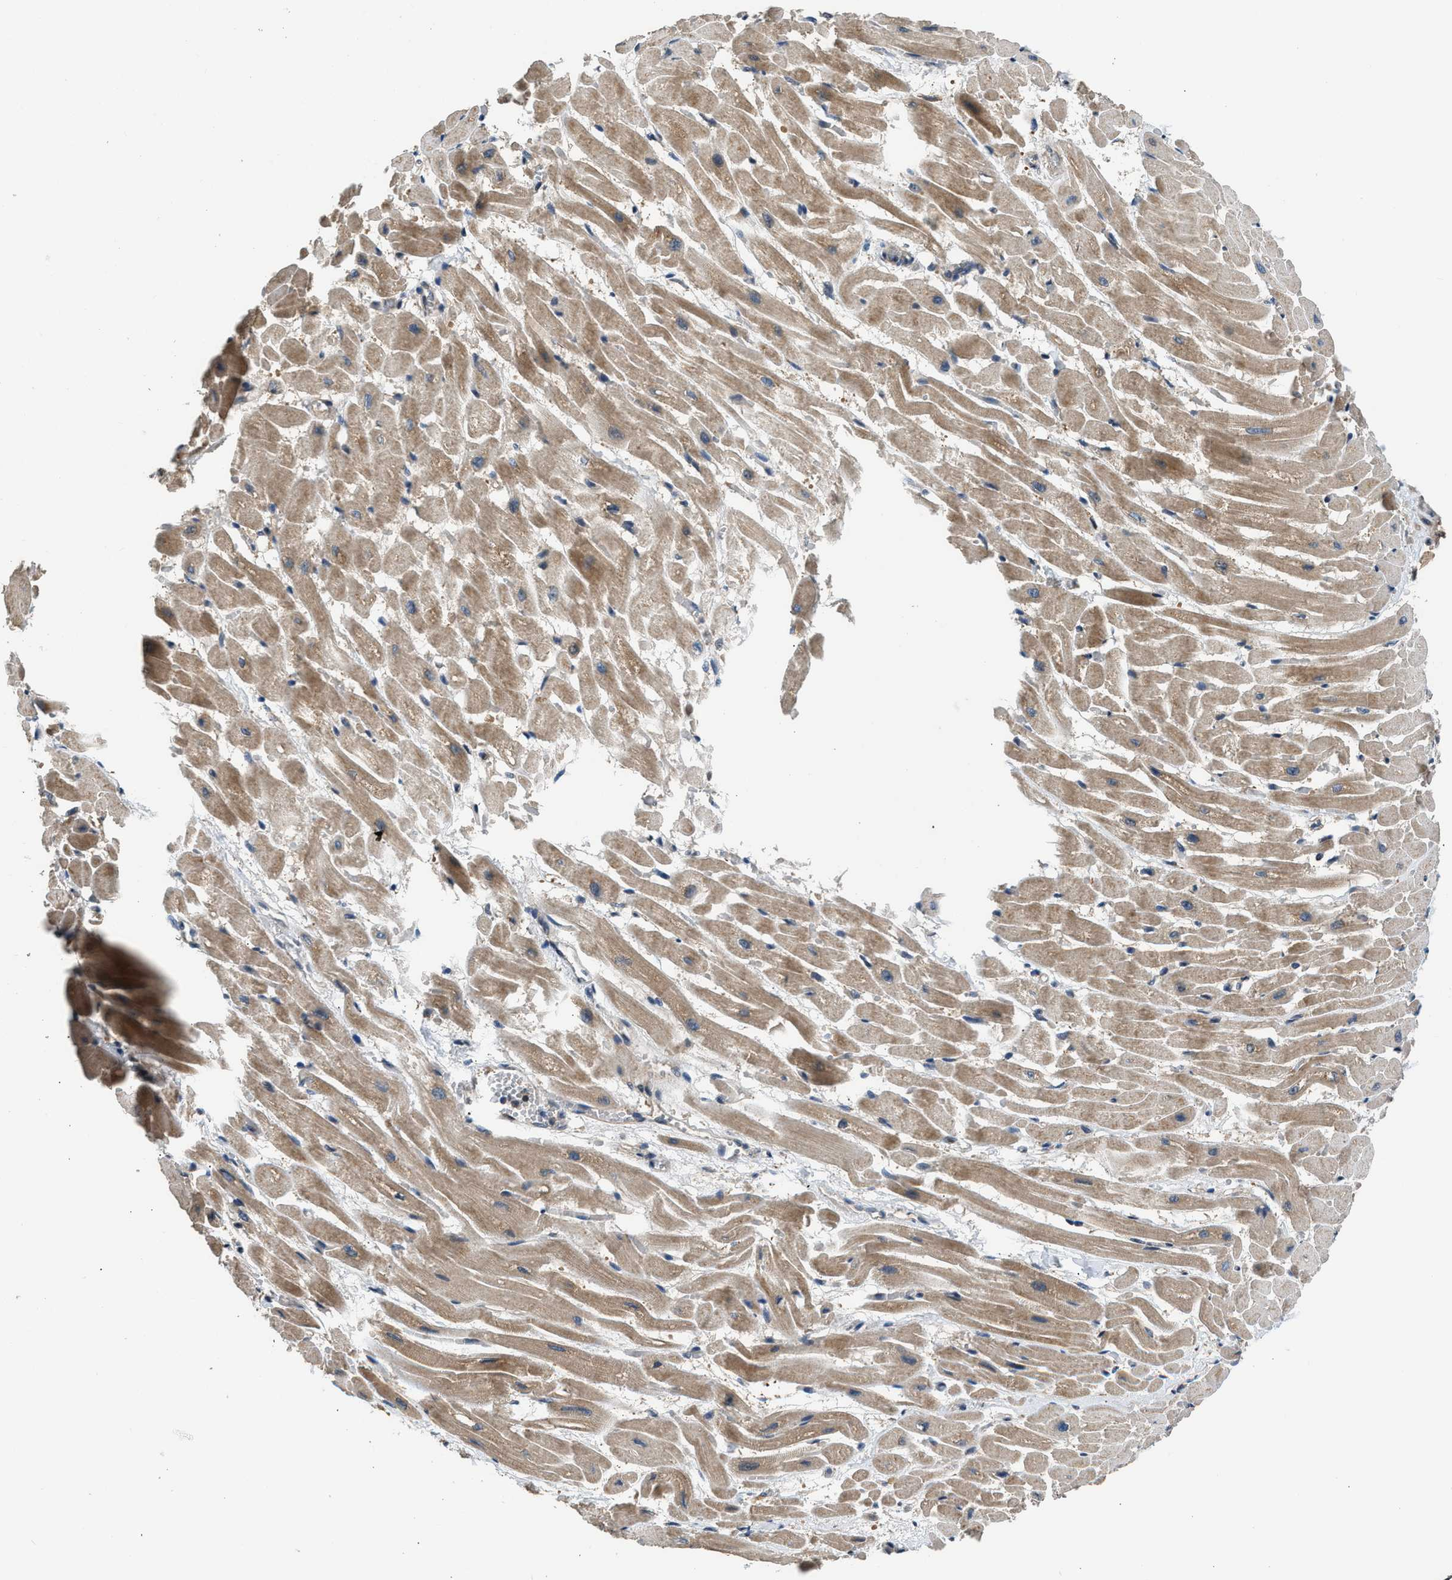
{"staining": {"intensity": "moderate", "quantity": ">75%", "location": "cytoplasmic/membranous"}, "tissue": "heart muscle", "cell_type": "Cardiomyocytes", "image_type": "normal", "snomed": [{"axis": "morphology", "description": "Normal tissue, NOS"}, {"axis": "topography", "description": "Heart"}], "caption": "Immunohistochemistry (DAB (3,3'-diaminobenzidine)) staining of benign heart muscle demonstrates moderate cytoplasmic/membranous protein expression in approximately >75% of cardiomyocytes.", "gene": "IL3RA", "patient": {"sex": "male", "age": 45}}